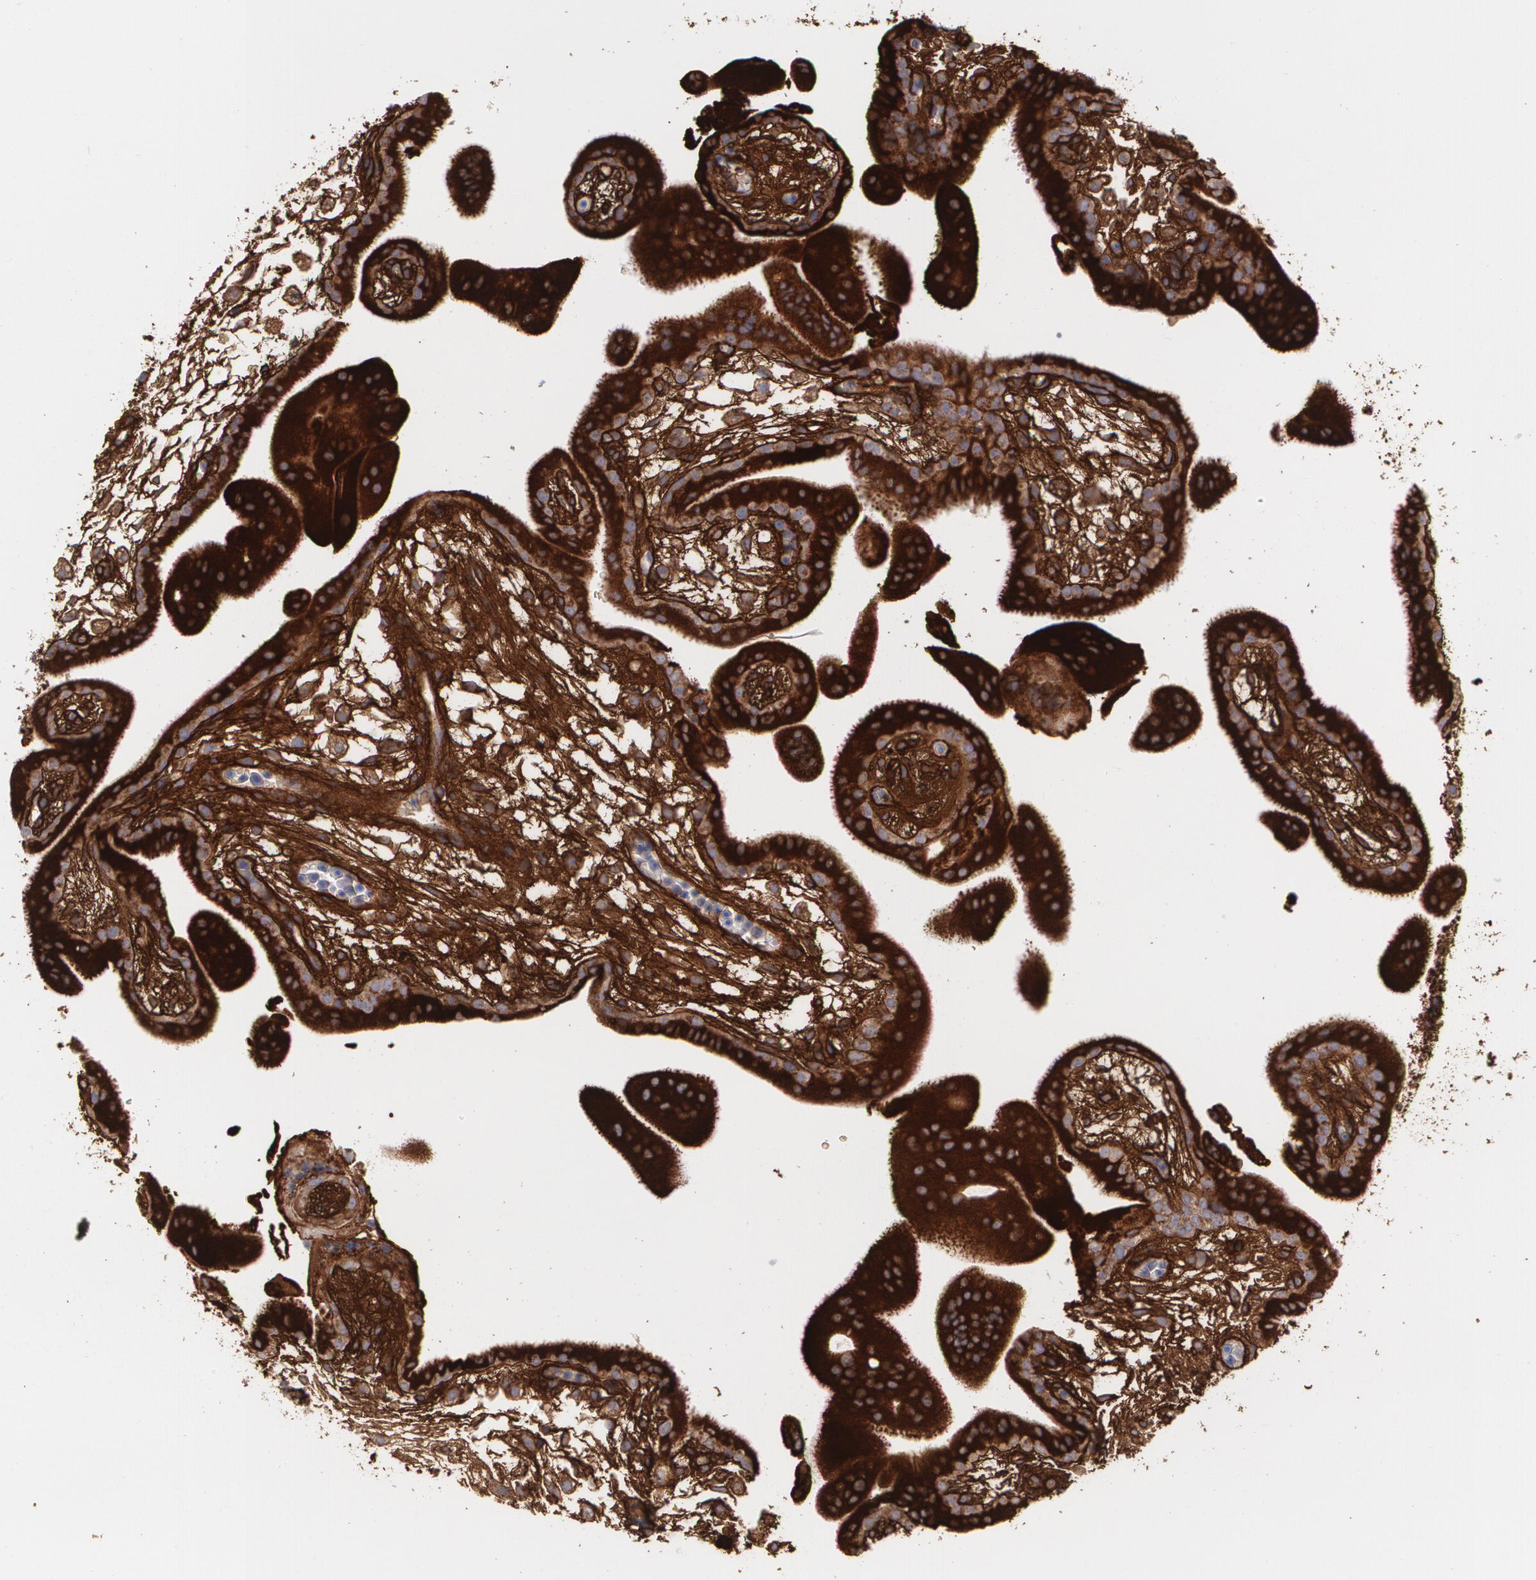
{"staining": {"intensity": "strong", "quantity": ">75%", "location": "cytoplasmic/membranous,nuclear"}, "tissue": "placenta", "cell_type": "Decidual cells", "image_type": "normal", "snomed": [{"axis": "morphology", "description": "Normal tissue, NOS"}, {"axis": "topography", "description": "Placenta"}], "caption": "Placenta stained for a protein (brown) exhibits strong cytoplasmic/membranous,nuclear positive staining in approximately >75% of decidual cells.", "gene": "FBLN1", "patient": {"sex": "female", "age": 35}}